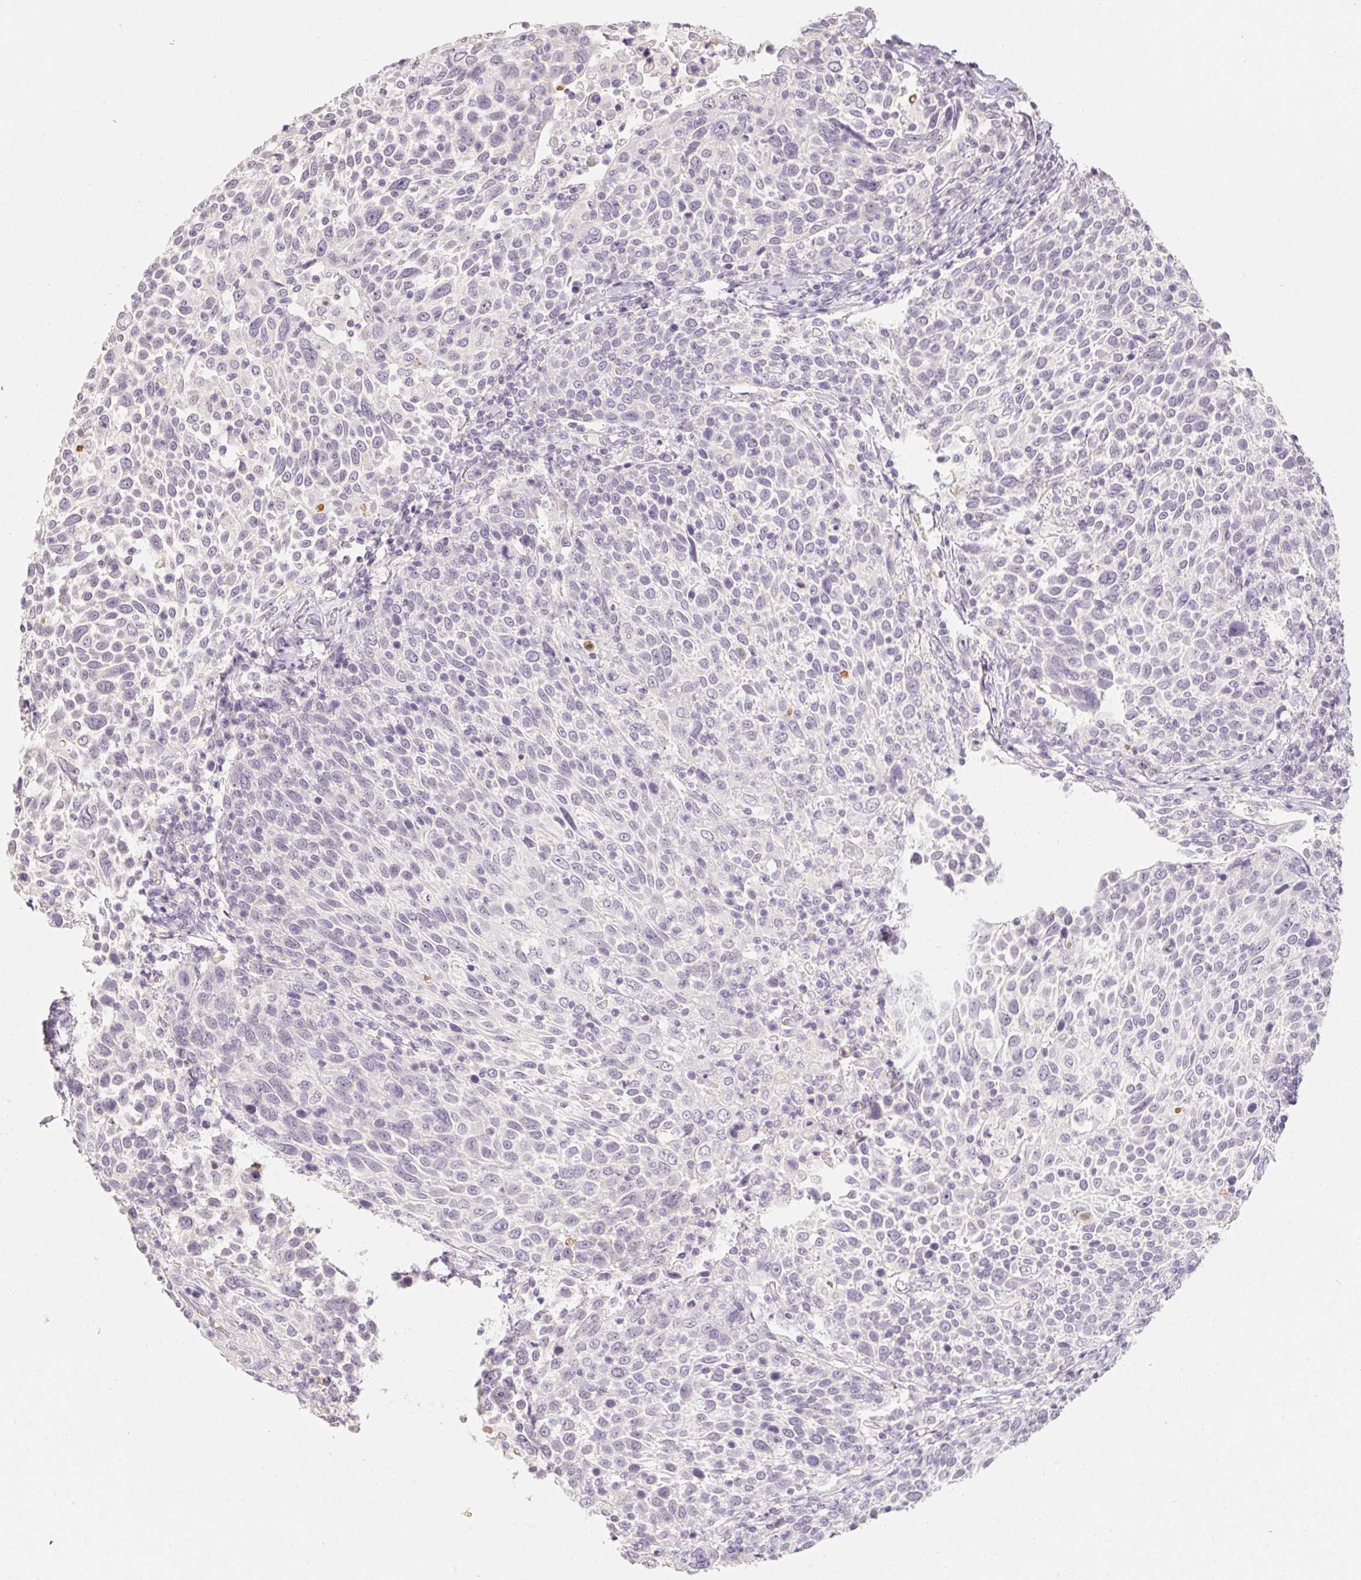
{"staining": {"intensity": "negative", "quantity": "none", "location": "none"}, "tissue": "cervical cancer", "cell_type": "Tumor cells", "image_type": "cancer", "snomed": [{"axis": "morphology", "description": "Squamous cell carcinoma, NOS"}, {"axis": "topography", "description": "Cervix"}], "caption": "Immunohistochemical staining of cervical cancer (squamous cell carcinoma) reveals no significant positivity in tumor cells.", "gene": "CAPZA3", "patient": {"sex": "female", "age": 61}}